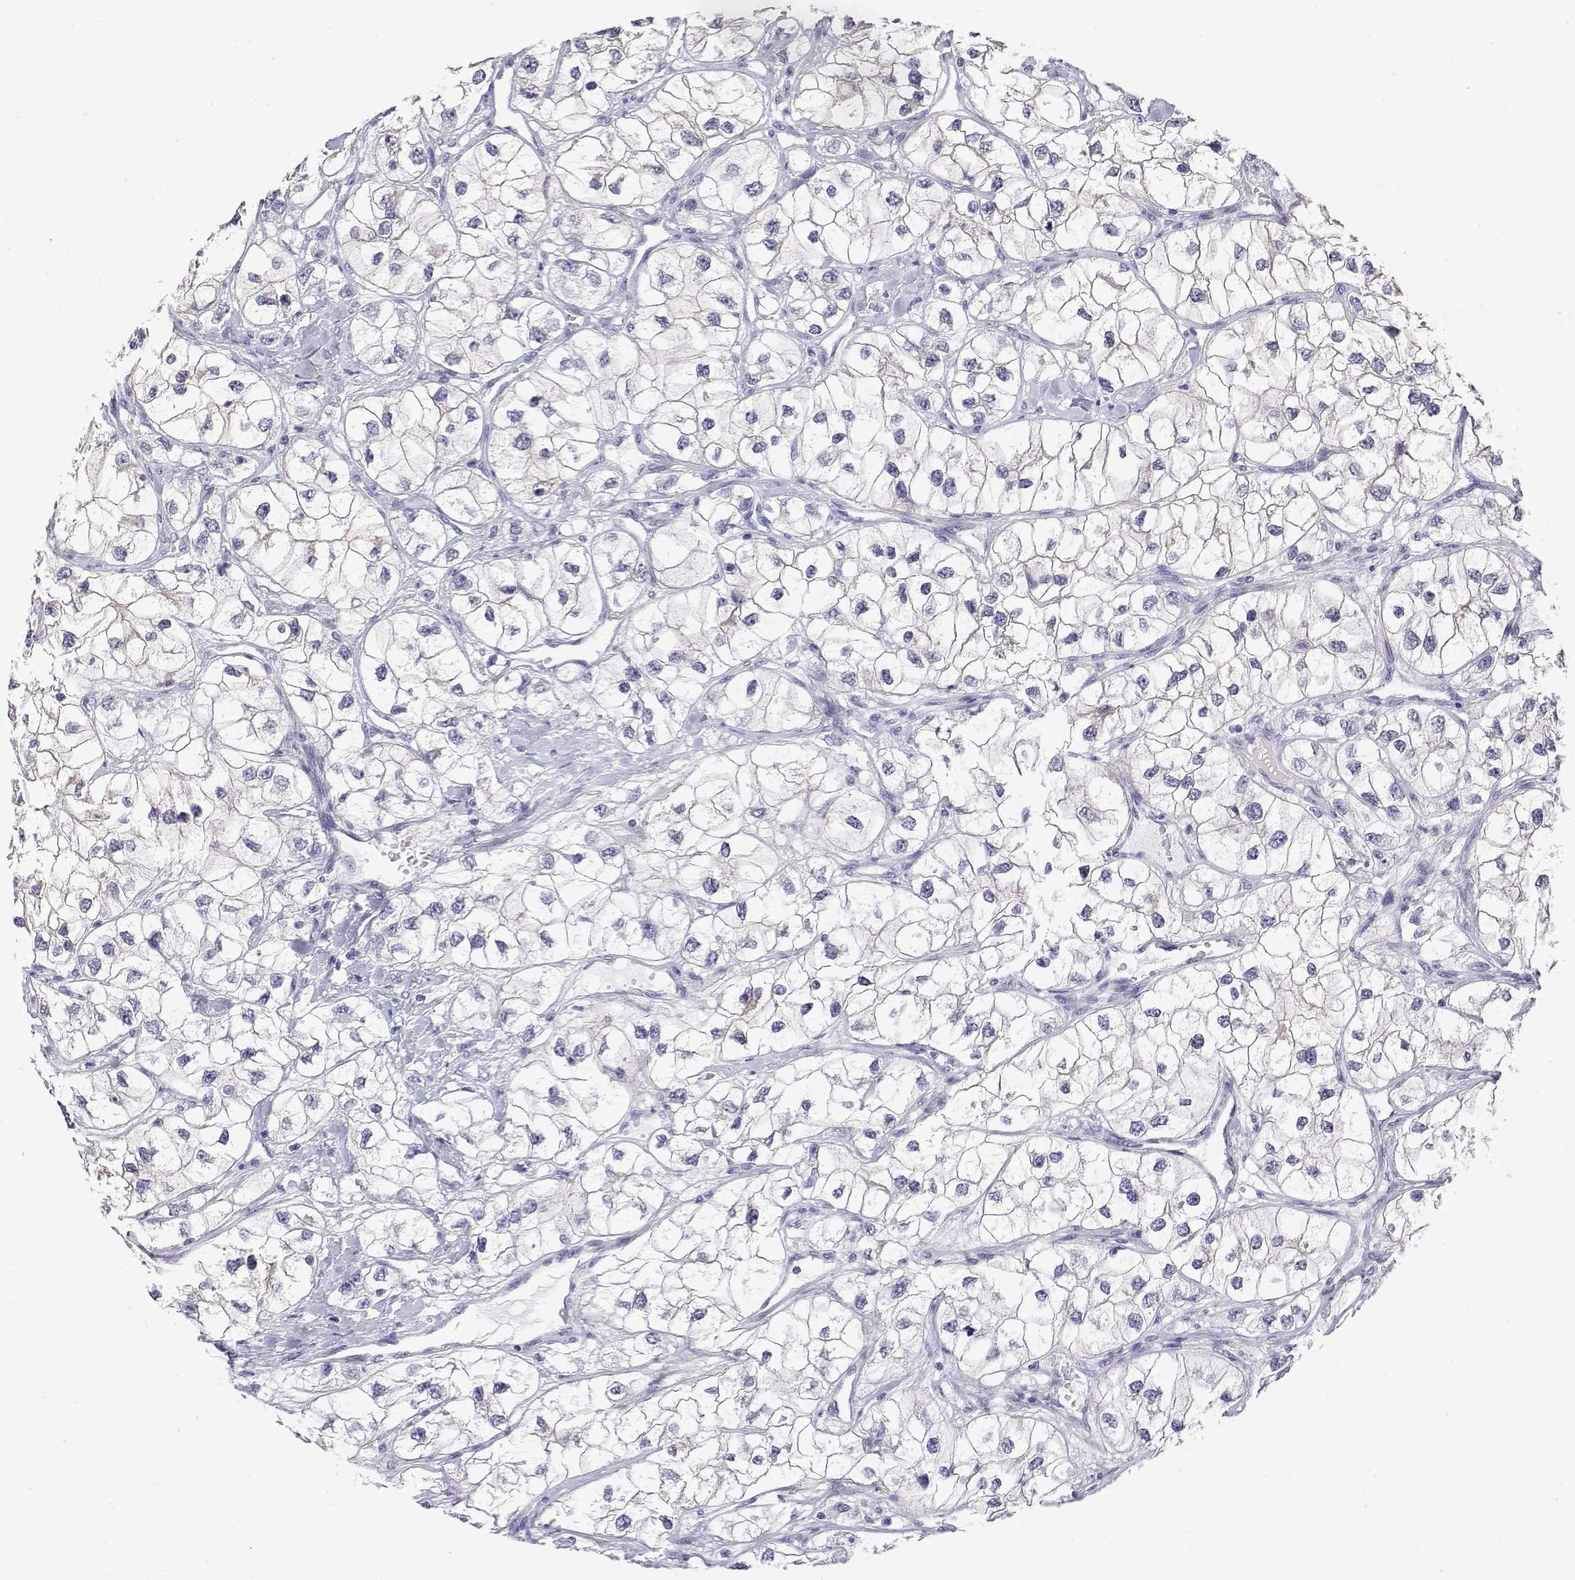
{"staining": {"intensity": "negative", "quantity": "none", "location": "none"}, "tissue": "renal cancer", "cell_type": "Tumor cells", "image_type": "cancer", "snomed": [{"axis": "morphology", "description": "Adenocarcinoma, NOS"}, {"axis": "topography", "description": "Kidney"}], "caption": "This is an immunohistochemistry (IHC) photomicrograph of human adenocarcinoma (renal). There is no positivity in tumor cells.", "gene": "LY6D", "patient": {"sex": "male", "age": 59}}